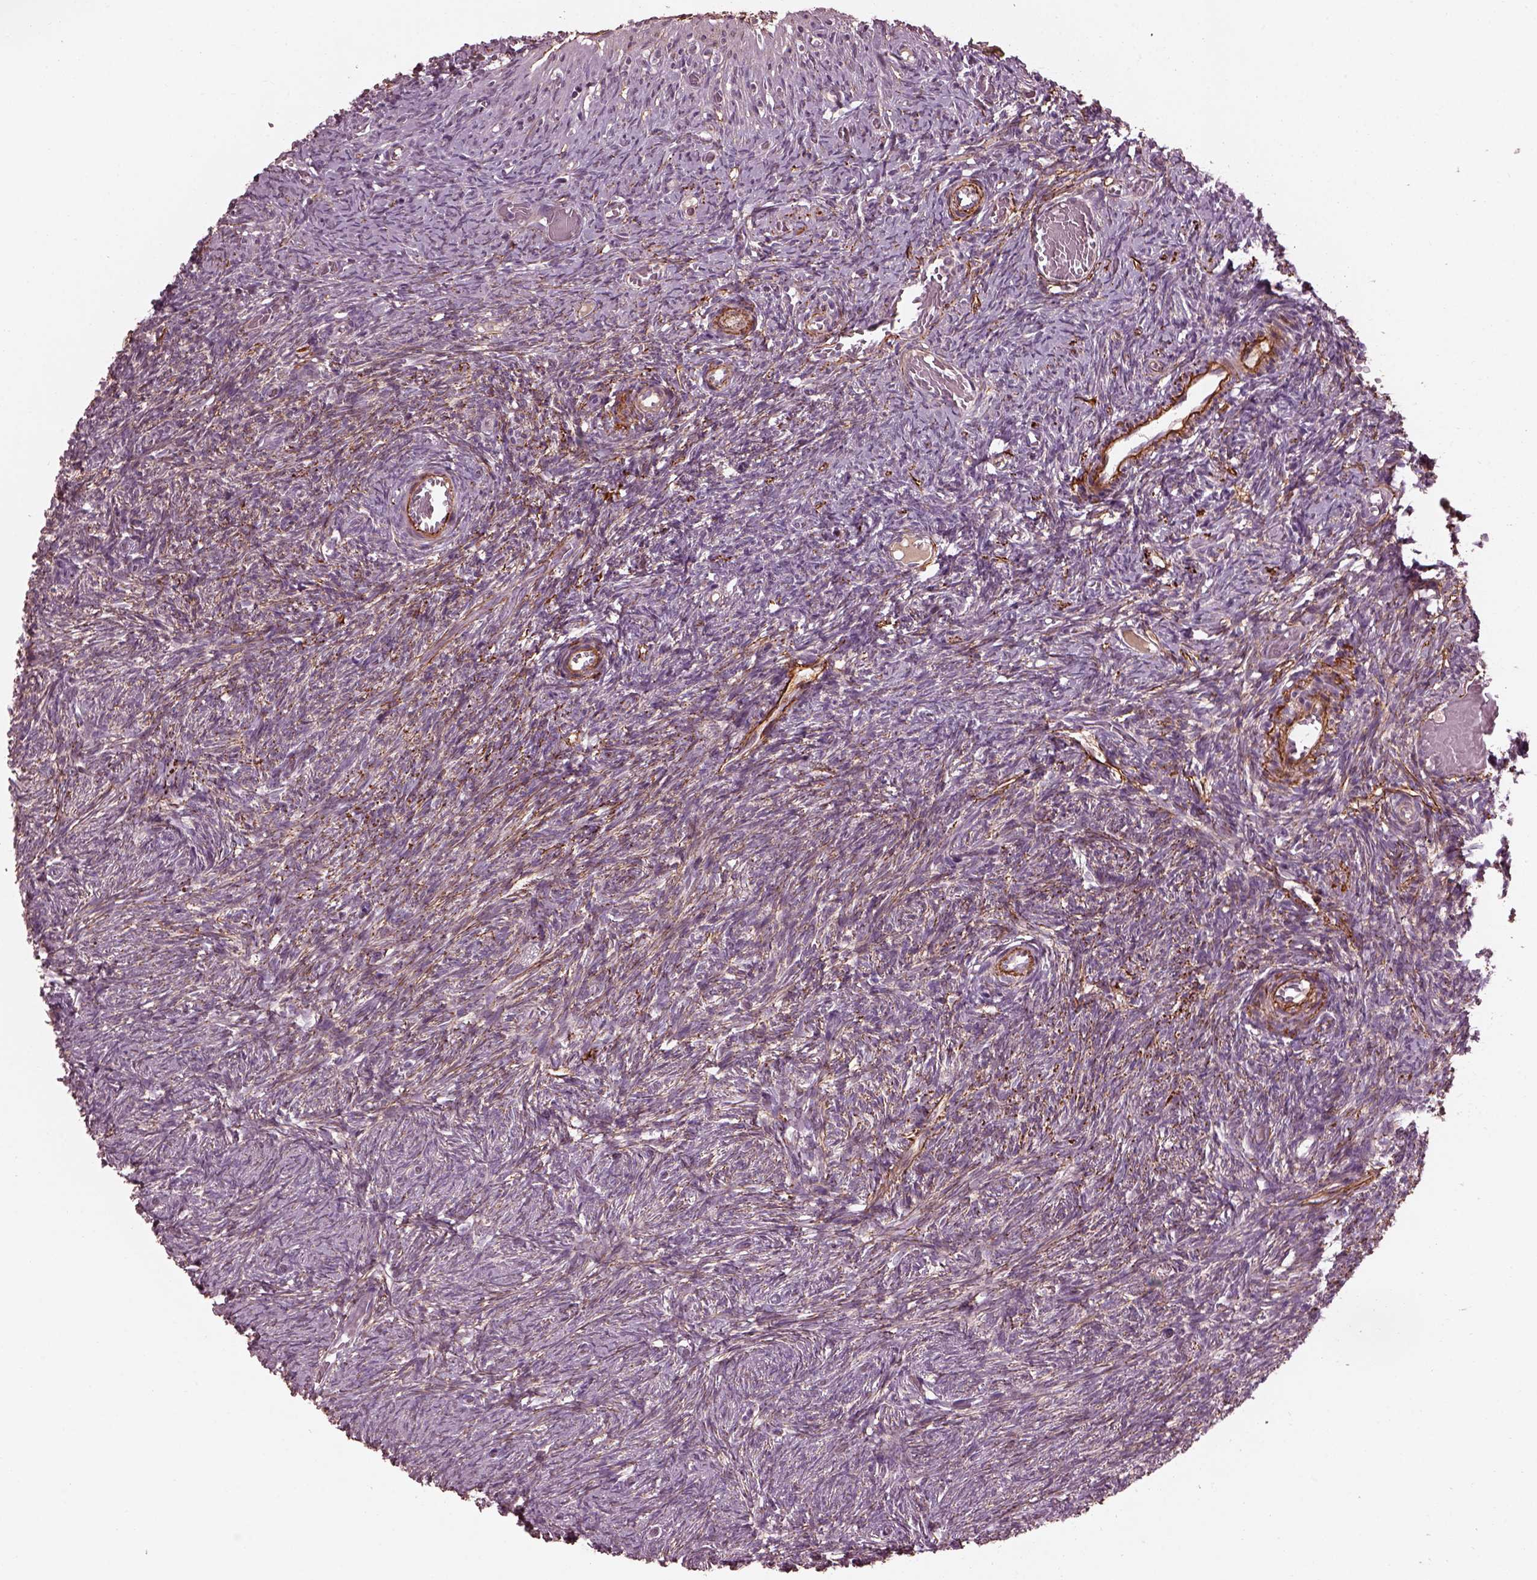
{"staining": {"intensity": "negative", "quantity": "none", "location": "none"}, "tissue": "ovary", "cell_type": "Follicle cells", "image_type": "normal", "snomed": [{"axis": "morphology", "description": "Normal tissue, NOS"}, {"axis": "topography", "description": "Ovary"}], "caption": "DAB (3,3'-diaminobenzidine) immunohistochemical staining of normal human ovary demonstrates no significant staining in follicle cells. Brightfield microscopy of immunohistochemistry stained with DAB (3,3'-diaminobenzidine) (brown) and hematoxylin (blue), captured at high magnification.", "gene": "EFEMP1", "patient": {"sex": "female", "age": 39}}